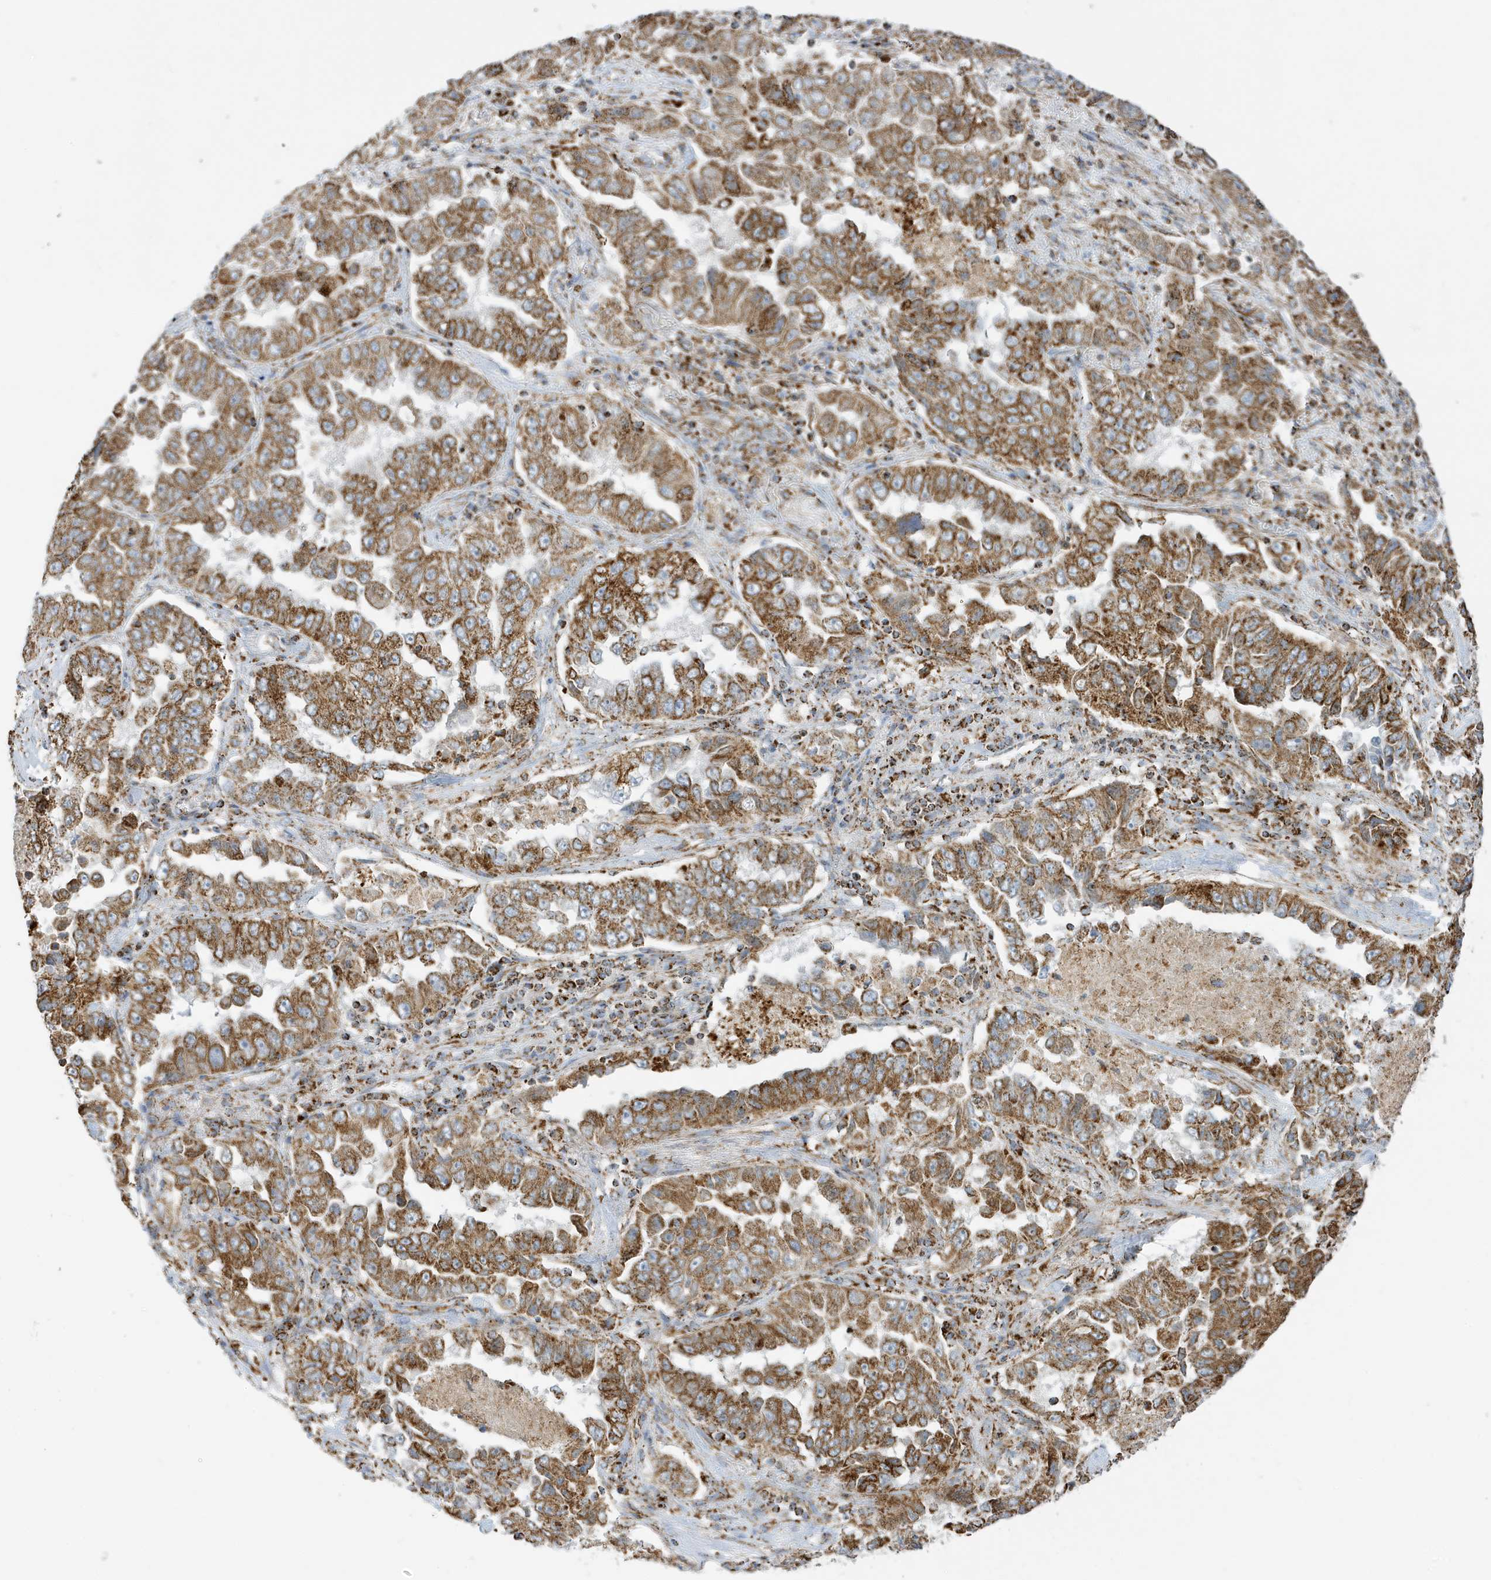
{"staining": {"intensity": "moderate", "quantity": ">75%", "location": "cytoplasmic/membranous"}, "tissue": "lung cancer", "cell_type": "Tumor cells", "image_type": "cancer", "snomed": [{"axis": "morphology", "description": "Adenocarcinoma, NOS"}, {"axis": "topography", "description": "Lung"}], "caption": "Immunohistochemical staining of lung adenocarcinoma displays moderate cytoplasmic/membranous protein positivity in about >75% of tumor cells.", "gene": "ATP5ME", "patient": {"sex": "female", "age": 51}}